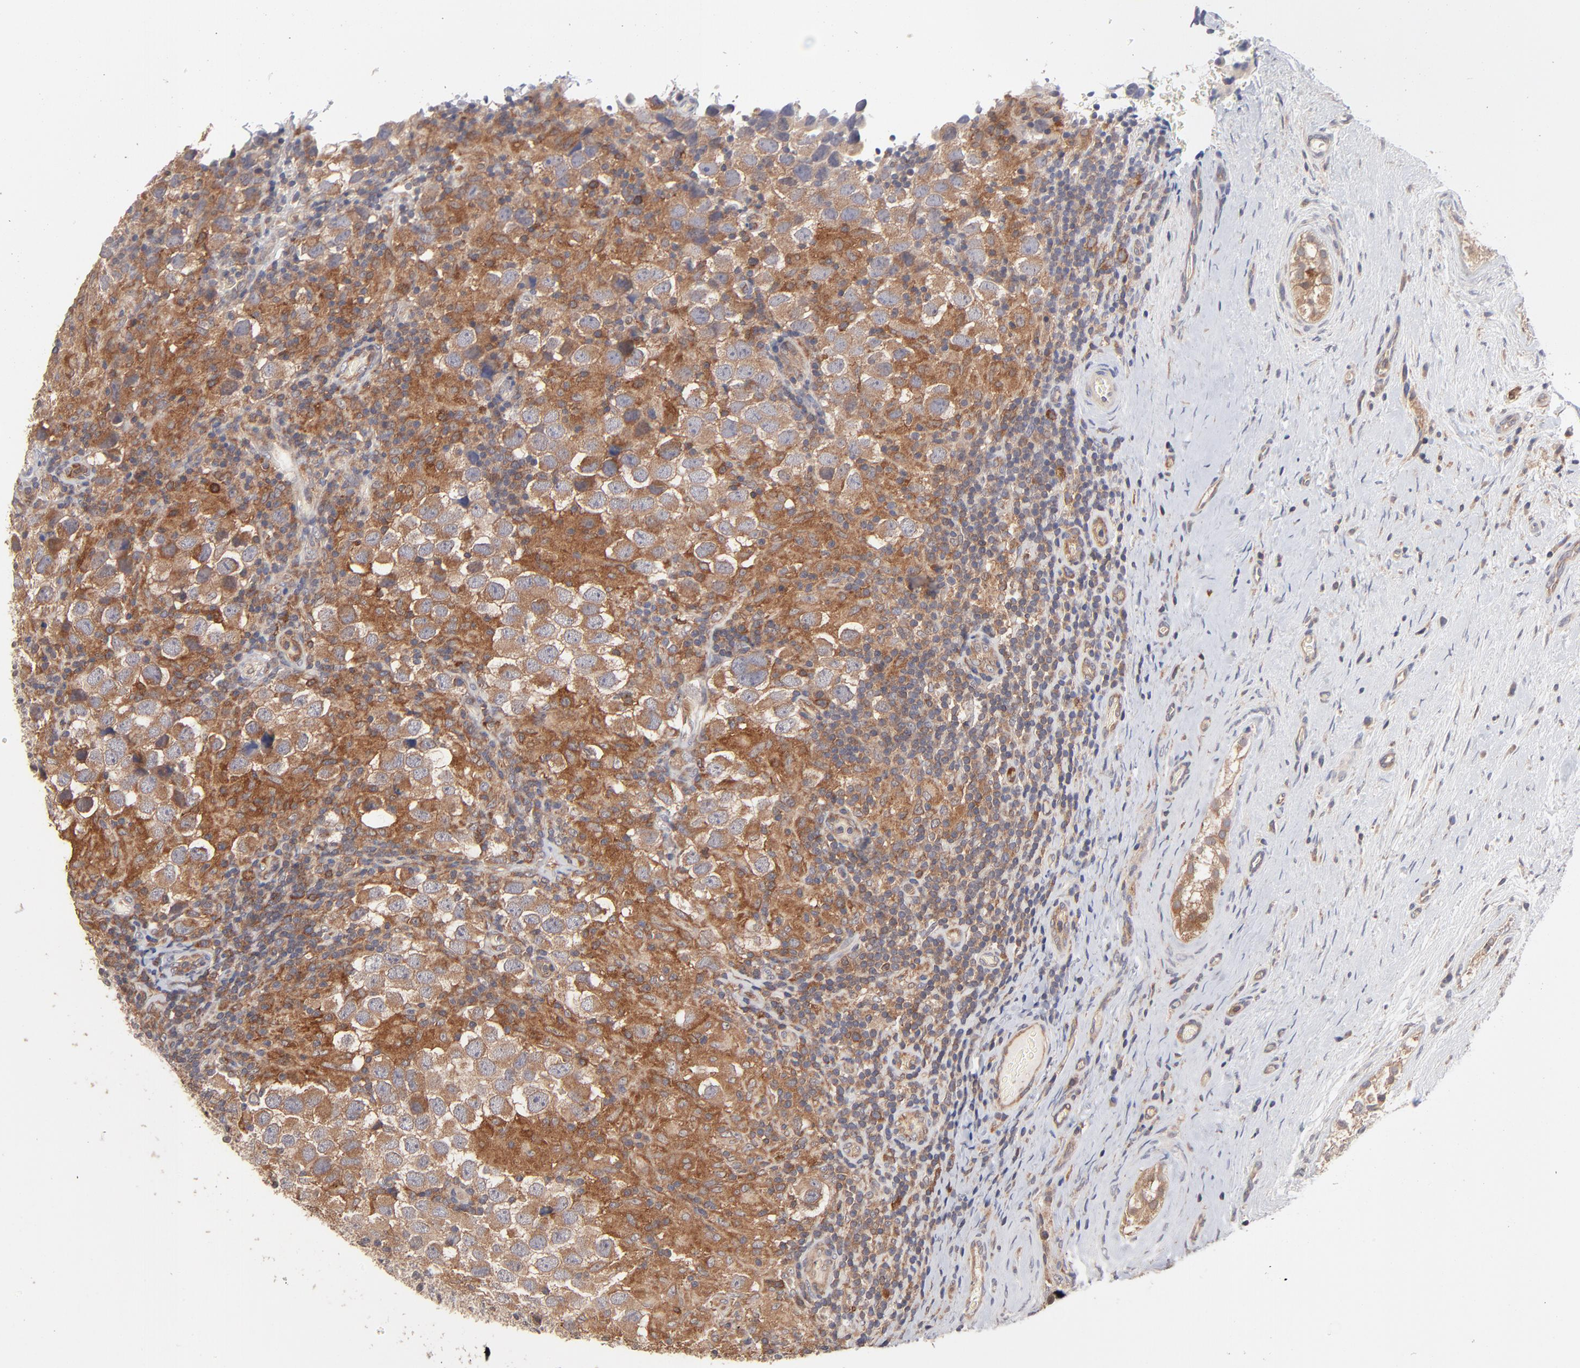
{"staining": {"intensity": "strong", "quantity": "25%-75%", "location": "cytoplasmic/membranous"}, "tissue": "testis cancer", "cell_type": "Tumor cells", "image_type": "cancer", "snomed": [{"axis": "morphology", "description": "Carcinoma, Embryonal, NOS"}, {"axis": "topography", "description": "Testis"}], "caption": "DAB (3,3'-diaminobenzidine) immunohistochemical staining of testis cancer shows strong cytoplasmic/membranous protein expression in approximately 25%-75% of tumor cells. (DAB = brown stain, brightfield microscopy at high magnification).", "gene": "IVNS1ABP", "patient": {"sex": "male", "age": 21}}